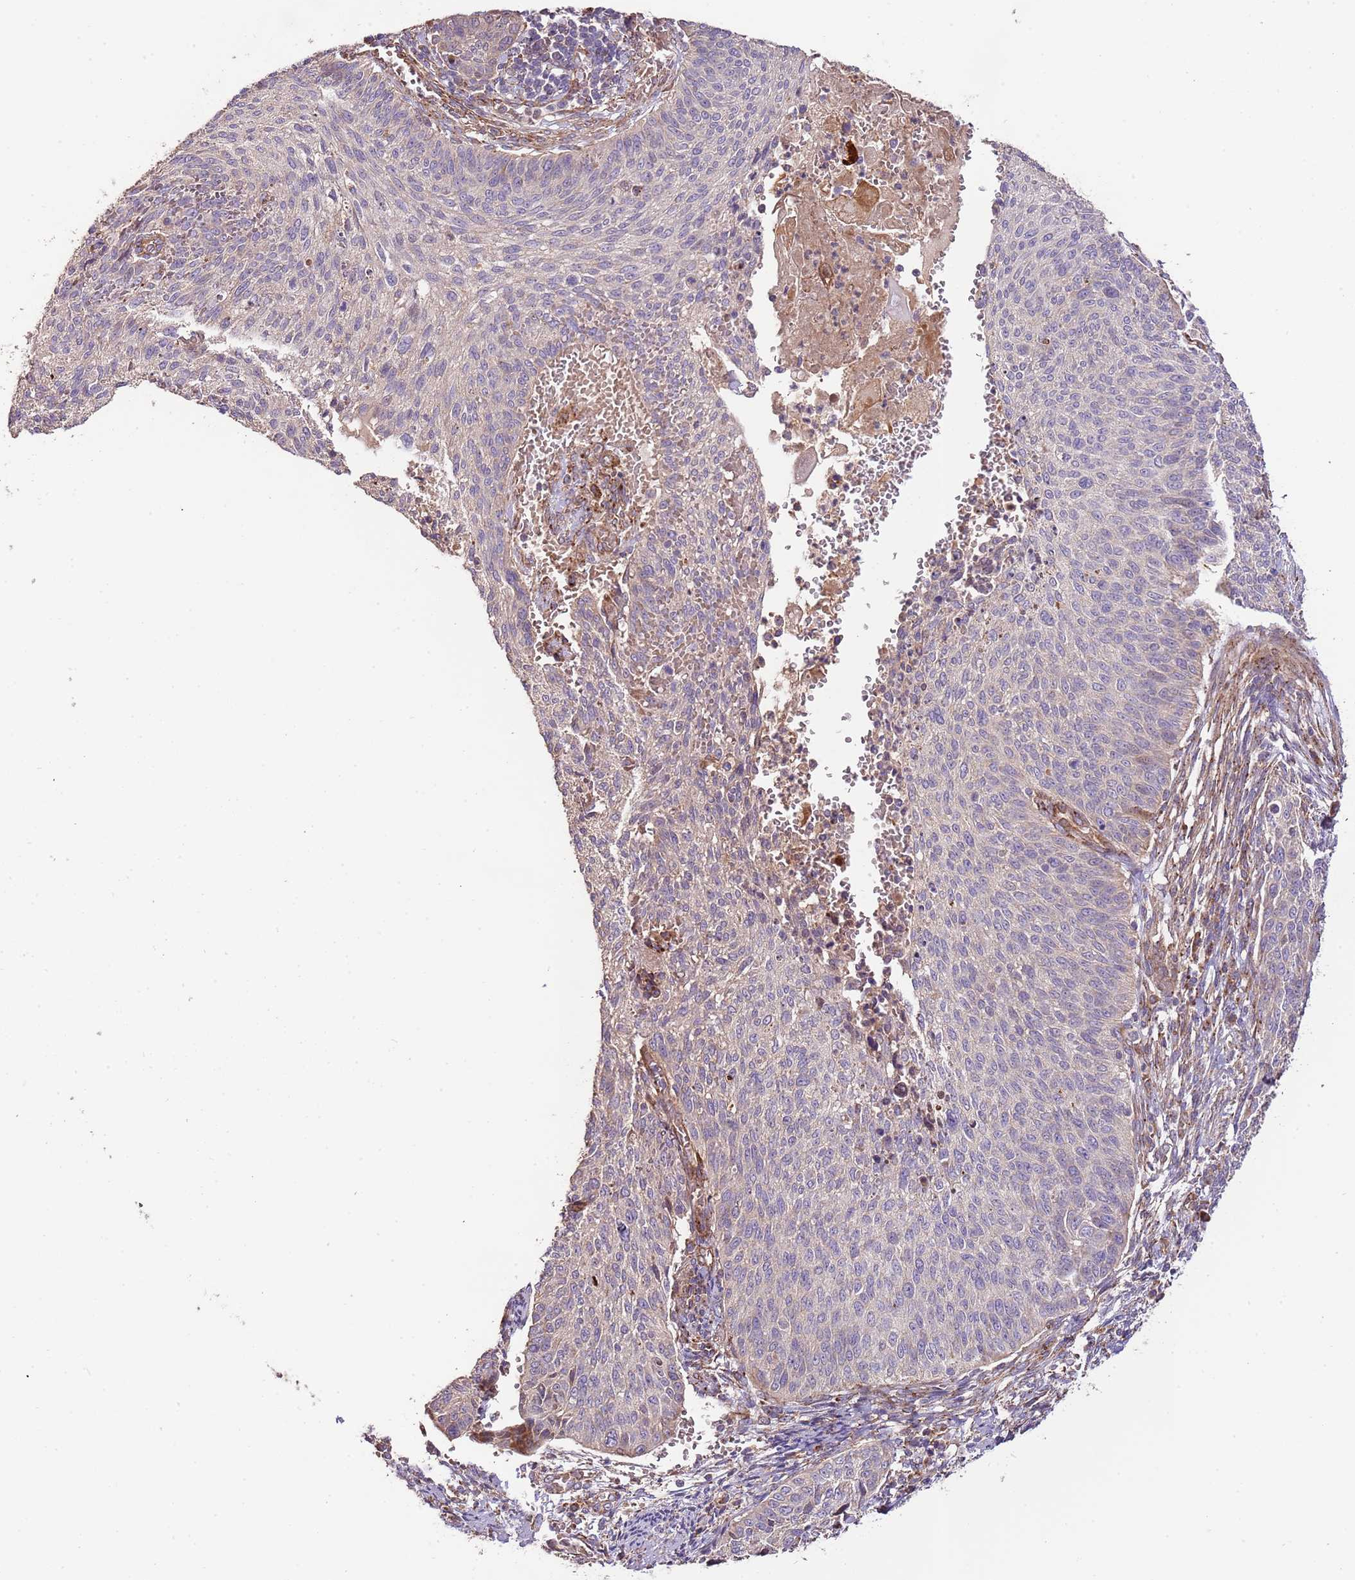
{"staining": {"intensity": "weak", "quantity": "<25%", "location": "cytoplasmic/membranous"}, "tissue": "cervical cancer", "cell_type": "Tumor cells", "image_type": "cancer", "snomed": [{"axis": "morphology", "description": "Squamous cell carcinoma, NOS"}, {"axis": "topography", "description": "Cervix"}], "caption": "Tumor cells show no significant protein staining in cervical cancer.", "gene": "DOCK6", "patient": {"sex": "female", "age": 70}}